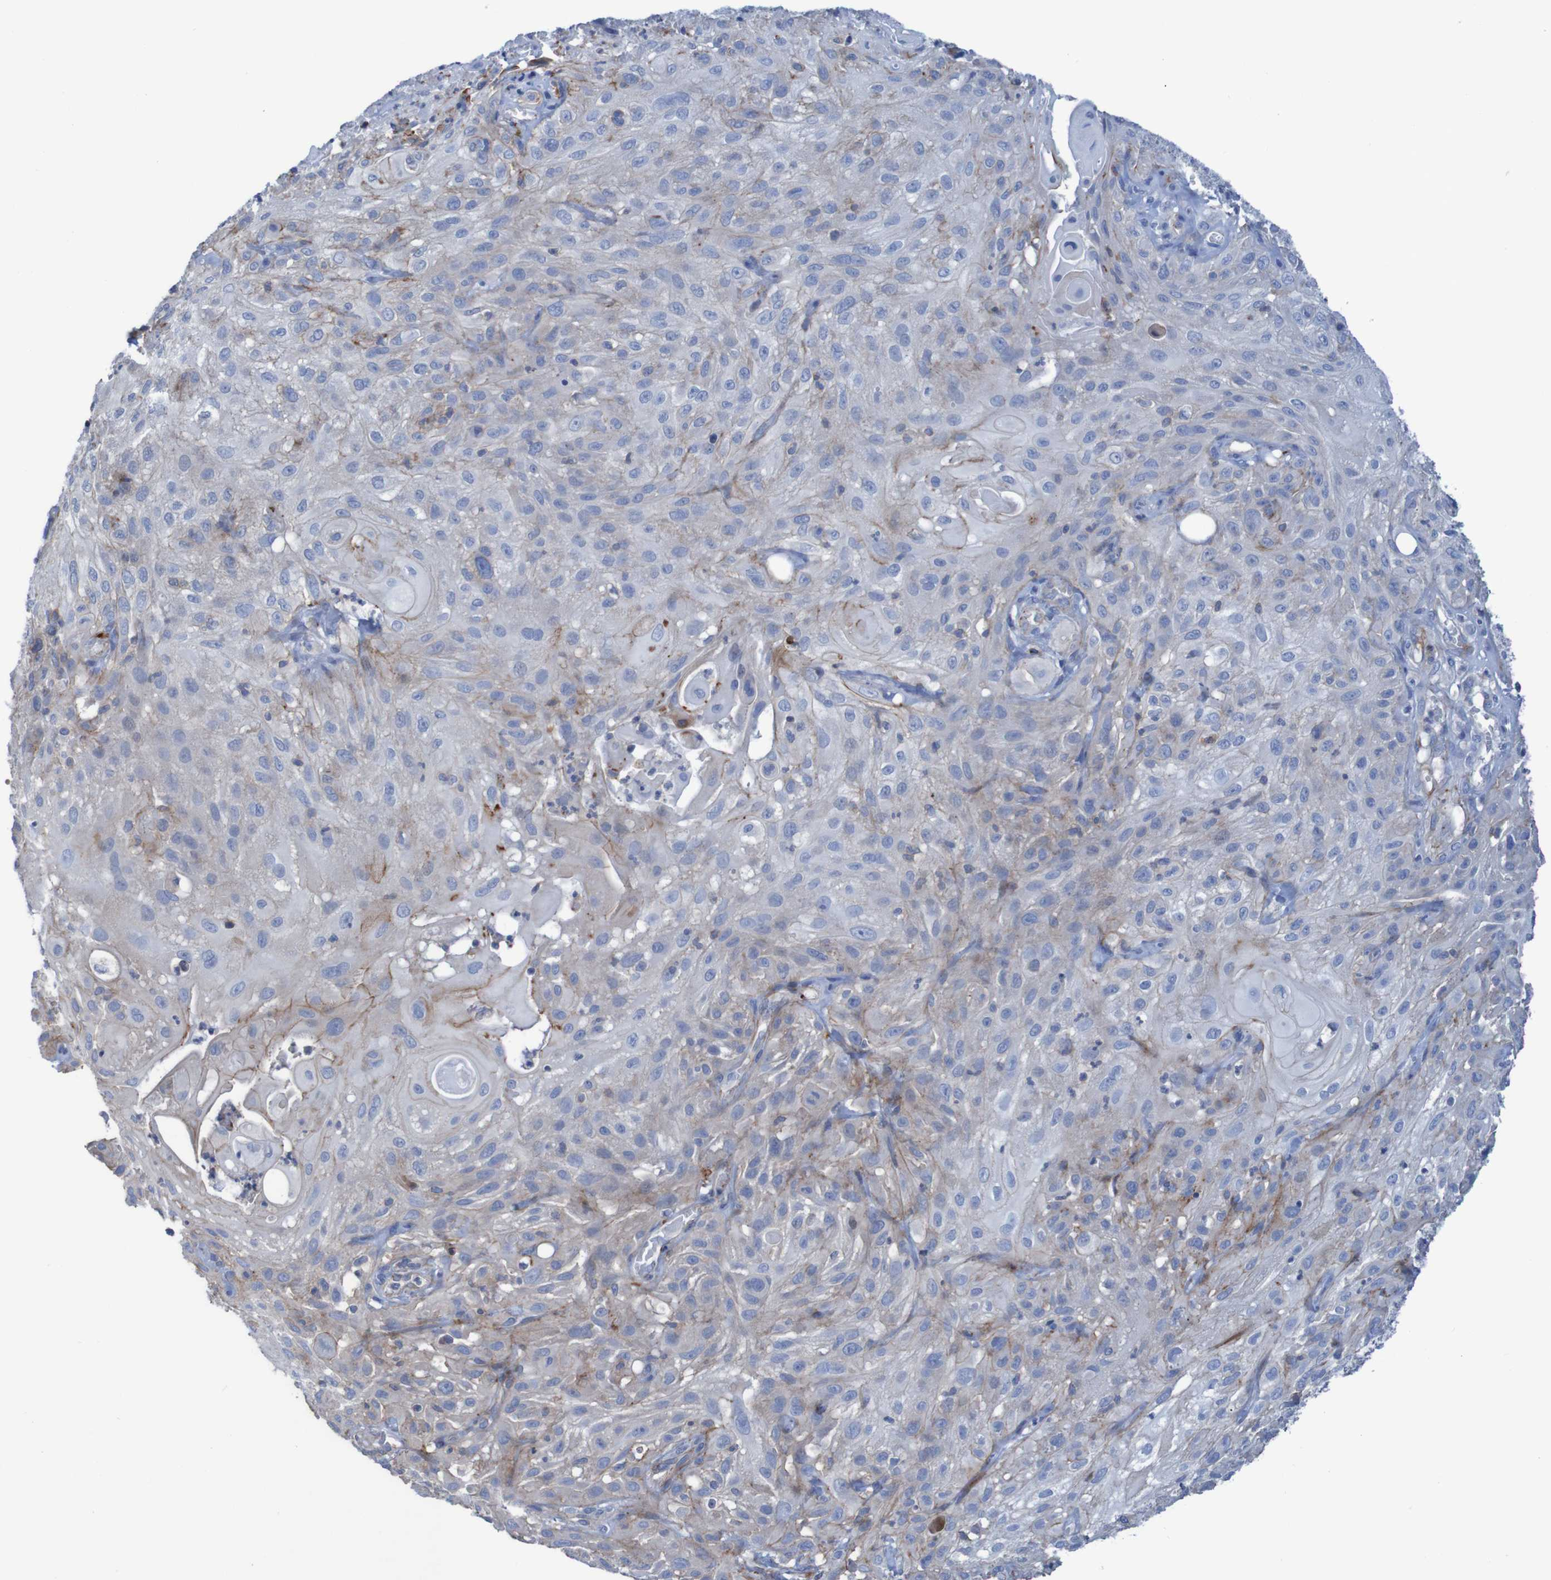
{"staining": {"intensity": "moderate", "quantity": "<25%", "location": "cytoplasmic/membranous"}, "tissue": "skin cancer", "cell_type": "Tumor cells", "image_type": "cancer", "snomed": [{"axis": "morphology", "description": "Squamous cell carcinoma, NOS"}, {"axis": "topography", "description": "Skin"}], "caption": "Immunohistochemical staining of human squamous cell carcinoma (skin) demonstrates moderate cytoplasmic/membranous protein expression in about <25% of tumor cells. The staining was performed using DAB (3,3'-diaminobenzidine), with brown indicating positive protein expression. Nuclei are stained blue with hematoxylin.", "gene": "RNF182", "patient": {"sex": "male", "age": 75}}